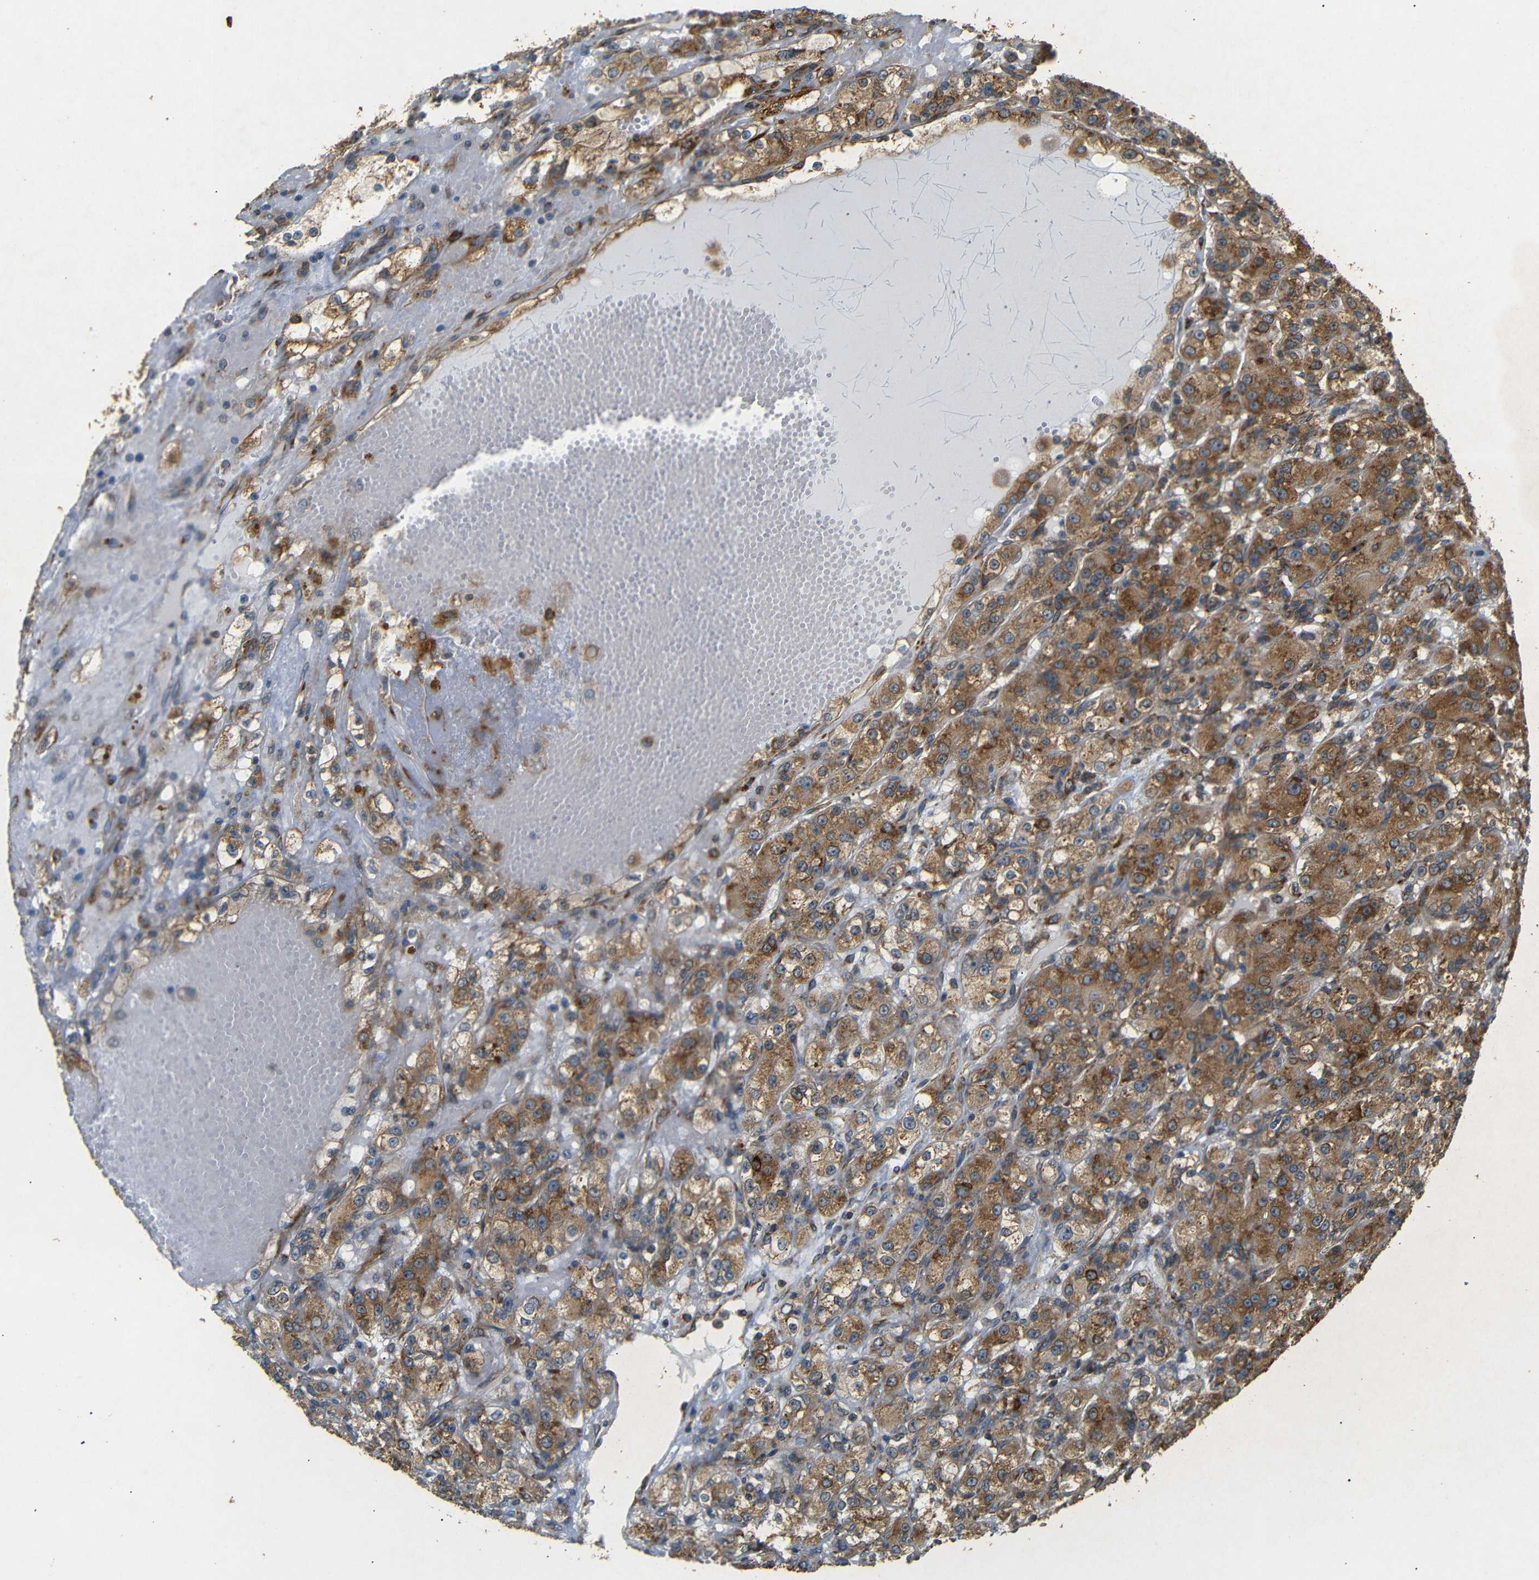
{"staining": {"intensity": "moderate", "quantity": ">75%", "location": "cytoplasmic/membranous"}, "tissue": "renal cancer", "cell_type": "Tumor cells", "image_type": "cancer", "snomed": [{"axis": "morphology", "description": "Normal tissue, NOS"}, {"axis": "morphology", "description": "Adenocarcinoma, NOS"}, {"axis": "topography", "description": "Kidney"}], "caption": "This photomicrograph shows immunohistochemistry staining of renal adenocarcinoma, with medium moderate cytoplasmic/membranous positivity in about >75% of tumor cells.", "gene": "BTF3", "patient": {"sex": "male", "age": 61}}